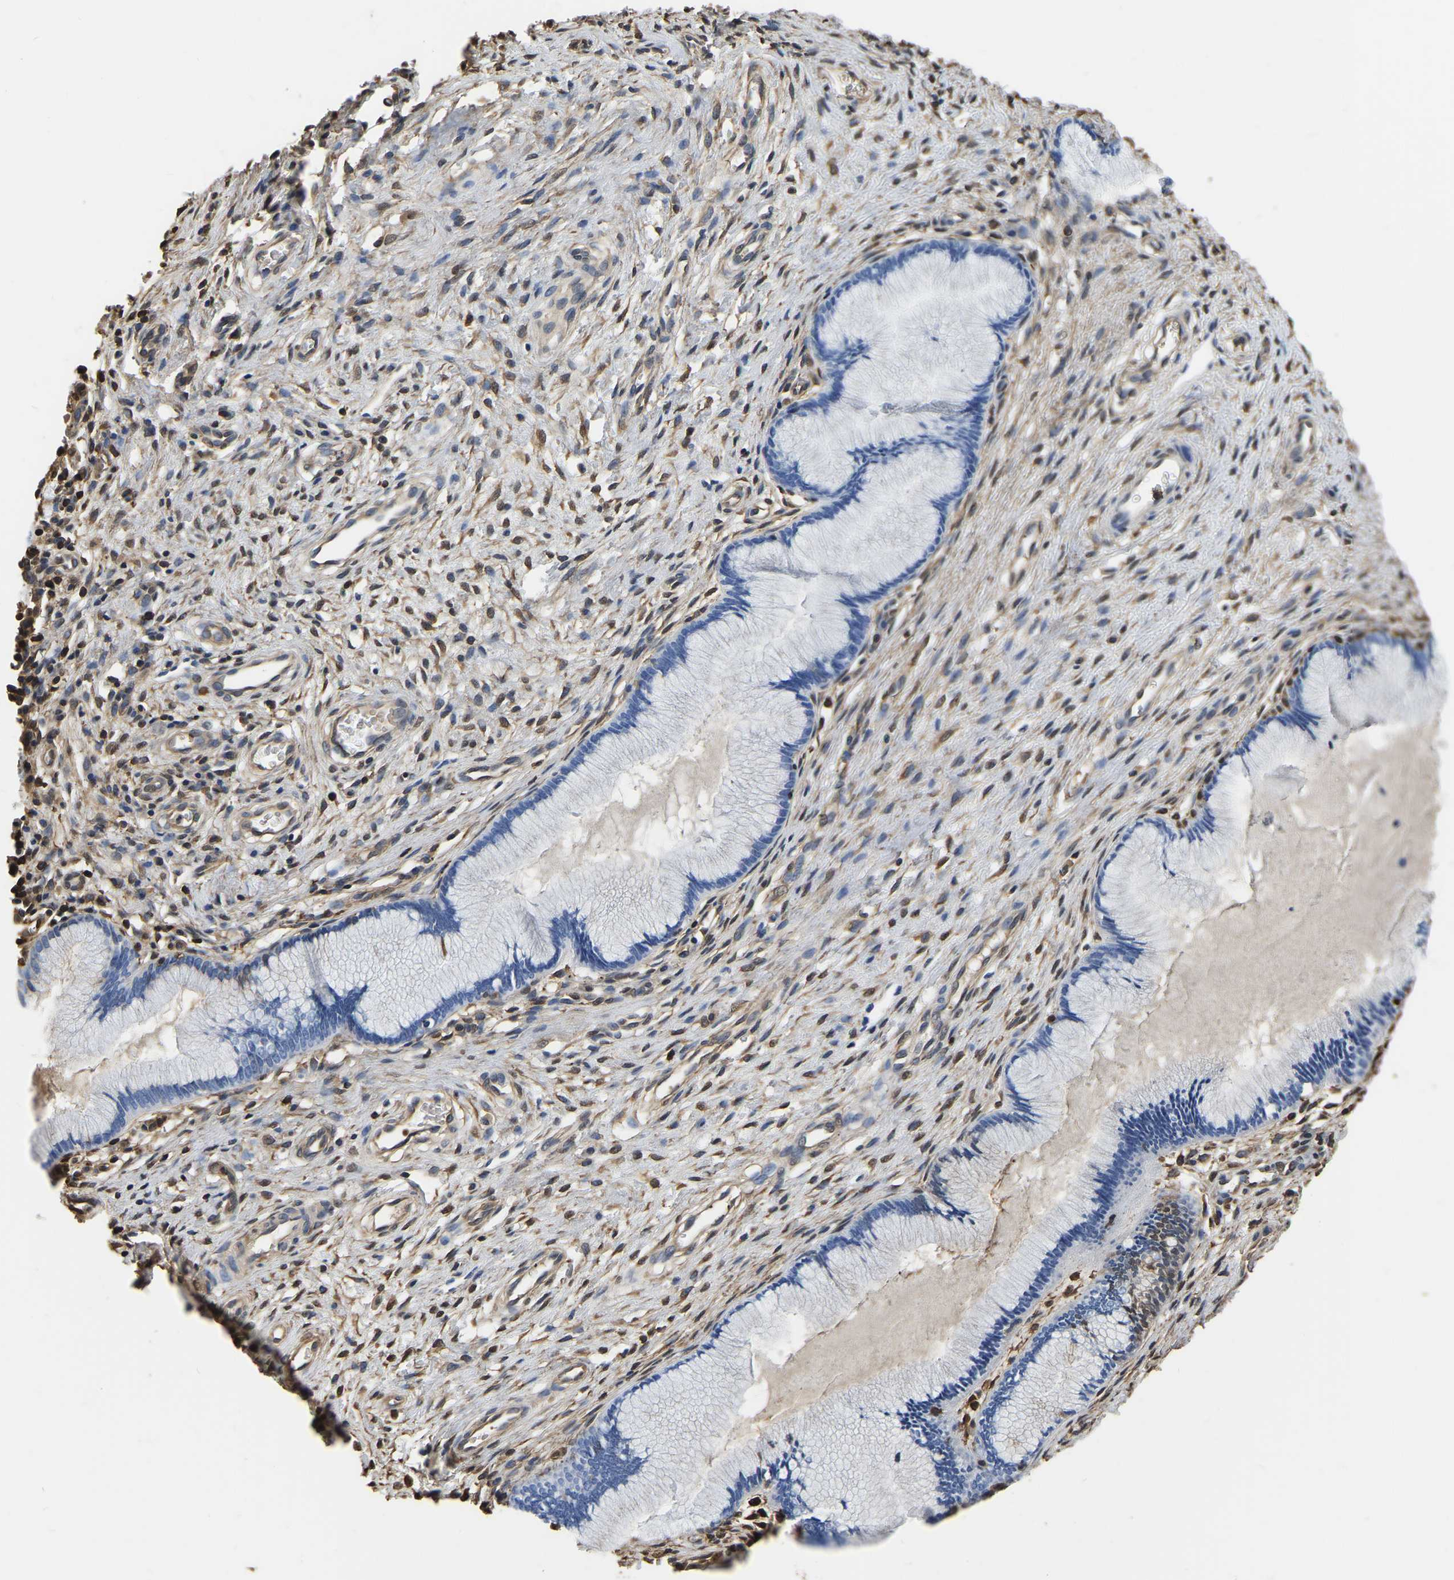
{"staining": {"intensity": "negative", "quantity": "none", "location": "none"}, "tissue": "cervix", "cell_type": "Glandular cells", "image_type": "normal", "snomed": [{"axis": "morphology", "description": "Normal tissue, NOS"}, {"axis": "topography", "description": "Cervix"}], "caption": "This micrograph is of normal cervix stained with IHC to label a protein in brown with the nuclei are counter-stained blue. There is no positivity in glandular cells. (DAB (3,3'-diaminobenzidine) immunohistochemistry with hematoxylin counter stain).", "gene": "LDHB", "patient": {"sex": "female", "age": 55}}